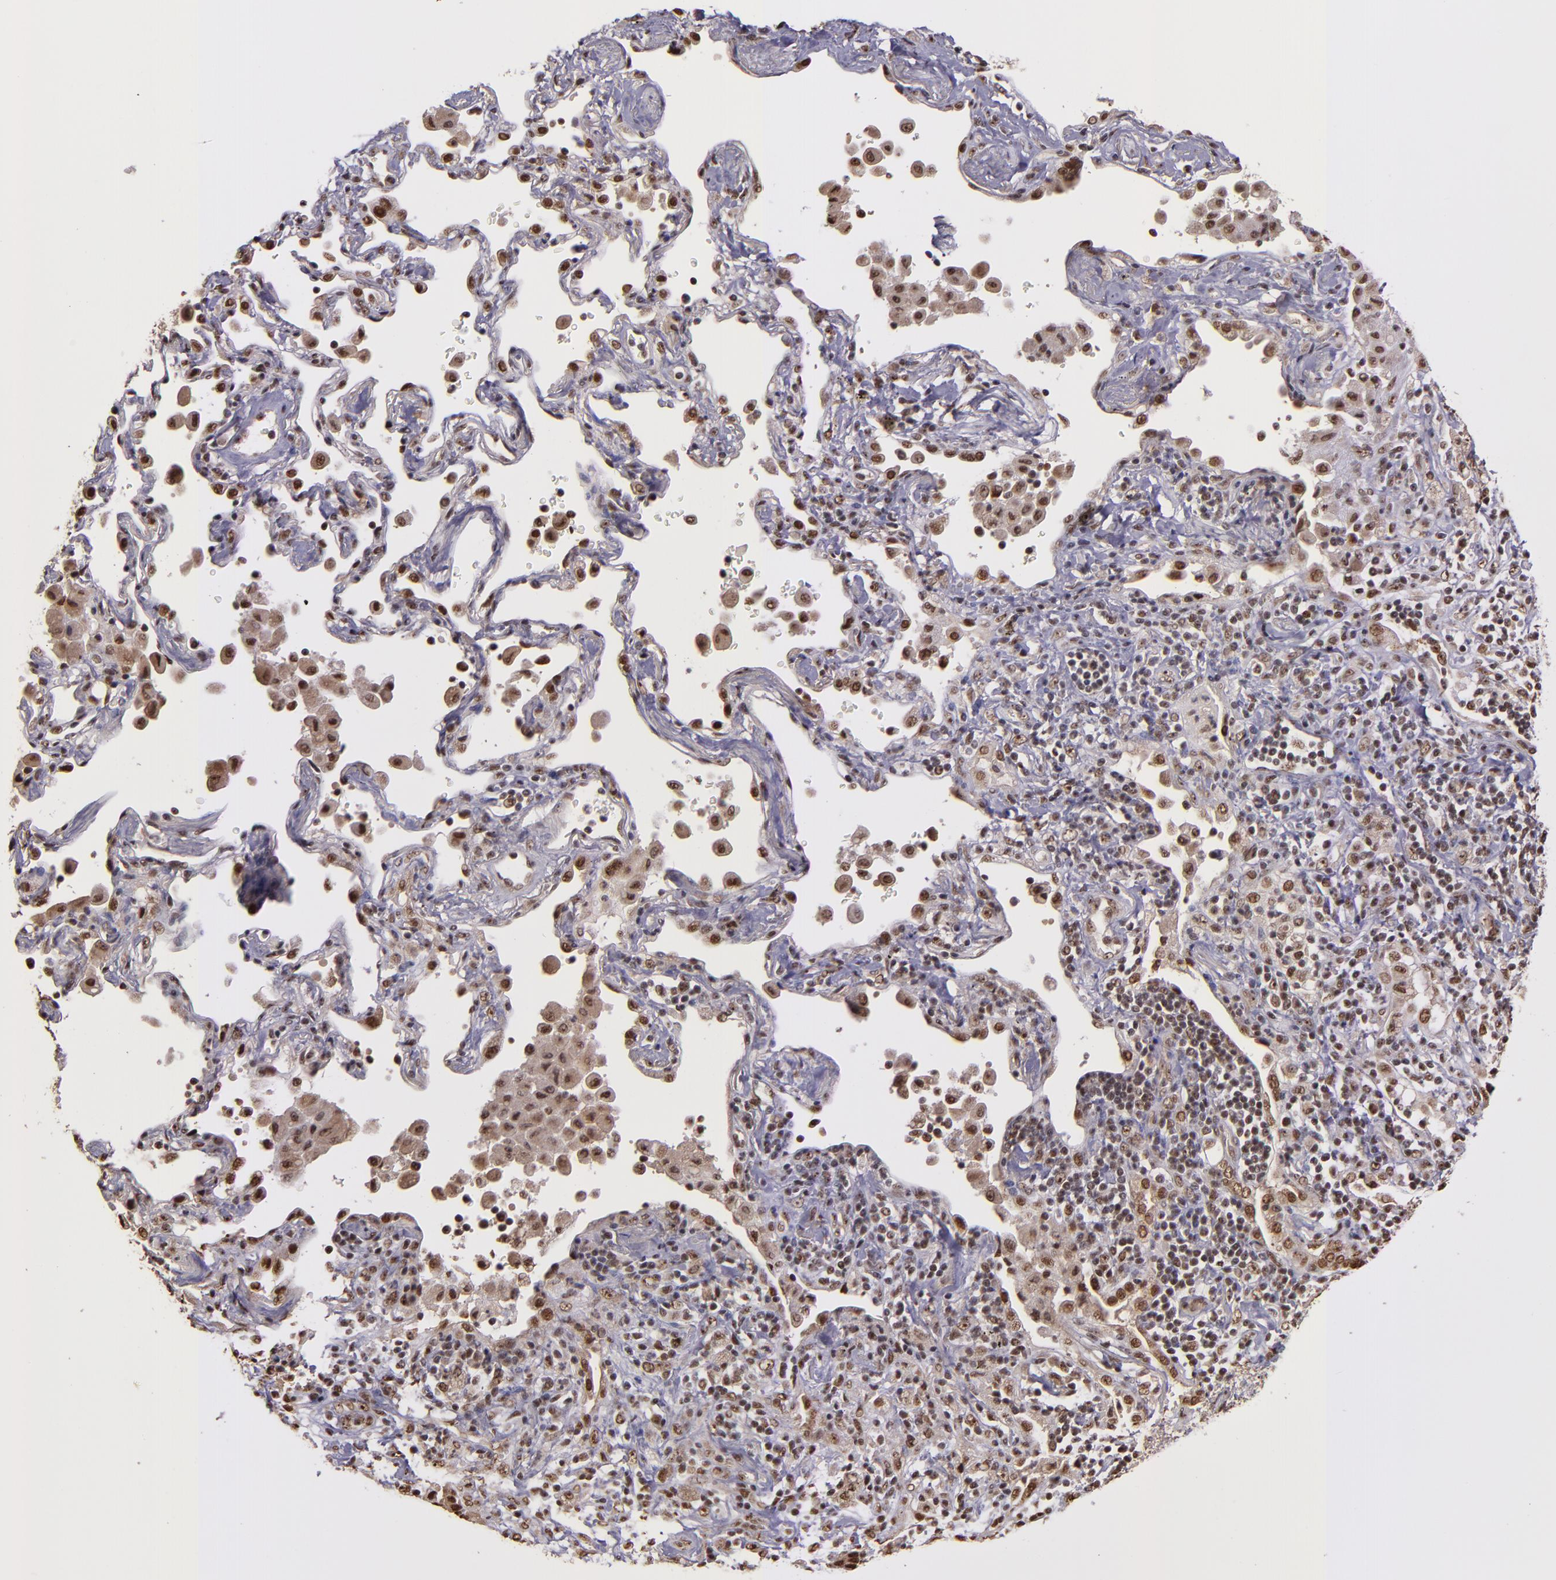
{"staining": {"intensity": "moderate", "quantity": "25%-75%", "location": "cytoplasmic/membranous,nuclear"}, "tissue": "lung cancer", "cell_type": "Tumor cells", "image_type": "cancer", "snomed": [{"axis": "morphology", "description": "Squamous cell carcinoma, NOS"}, {"axis": "topography", "description": "Lung"}], "caption": "DAB (3,3'-diaminobenzidine) immunohistochemical staining of human lung cancer demonstrates moderate cytoplasmic/membranous and nuclear protein positivity in about 25%-75% of tumor cells.", "gene": "CECR2", "patient": {"sex": "female", "age": 67}}